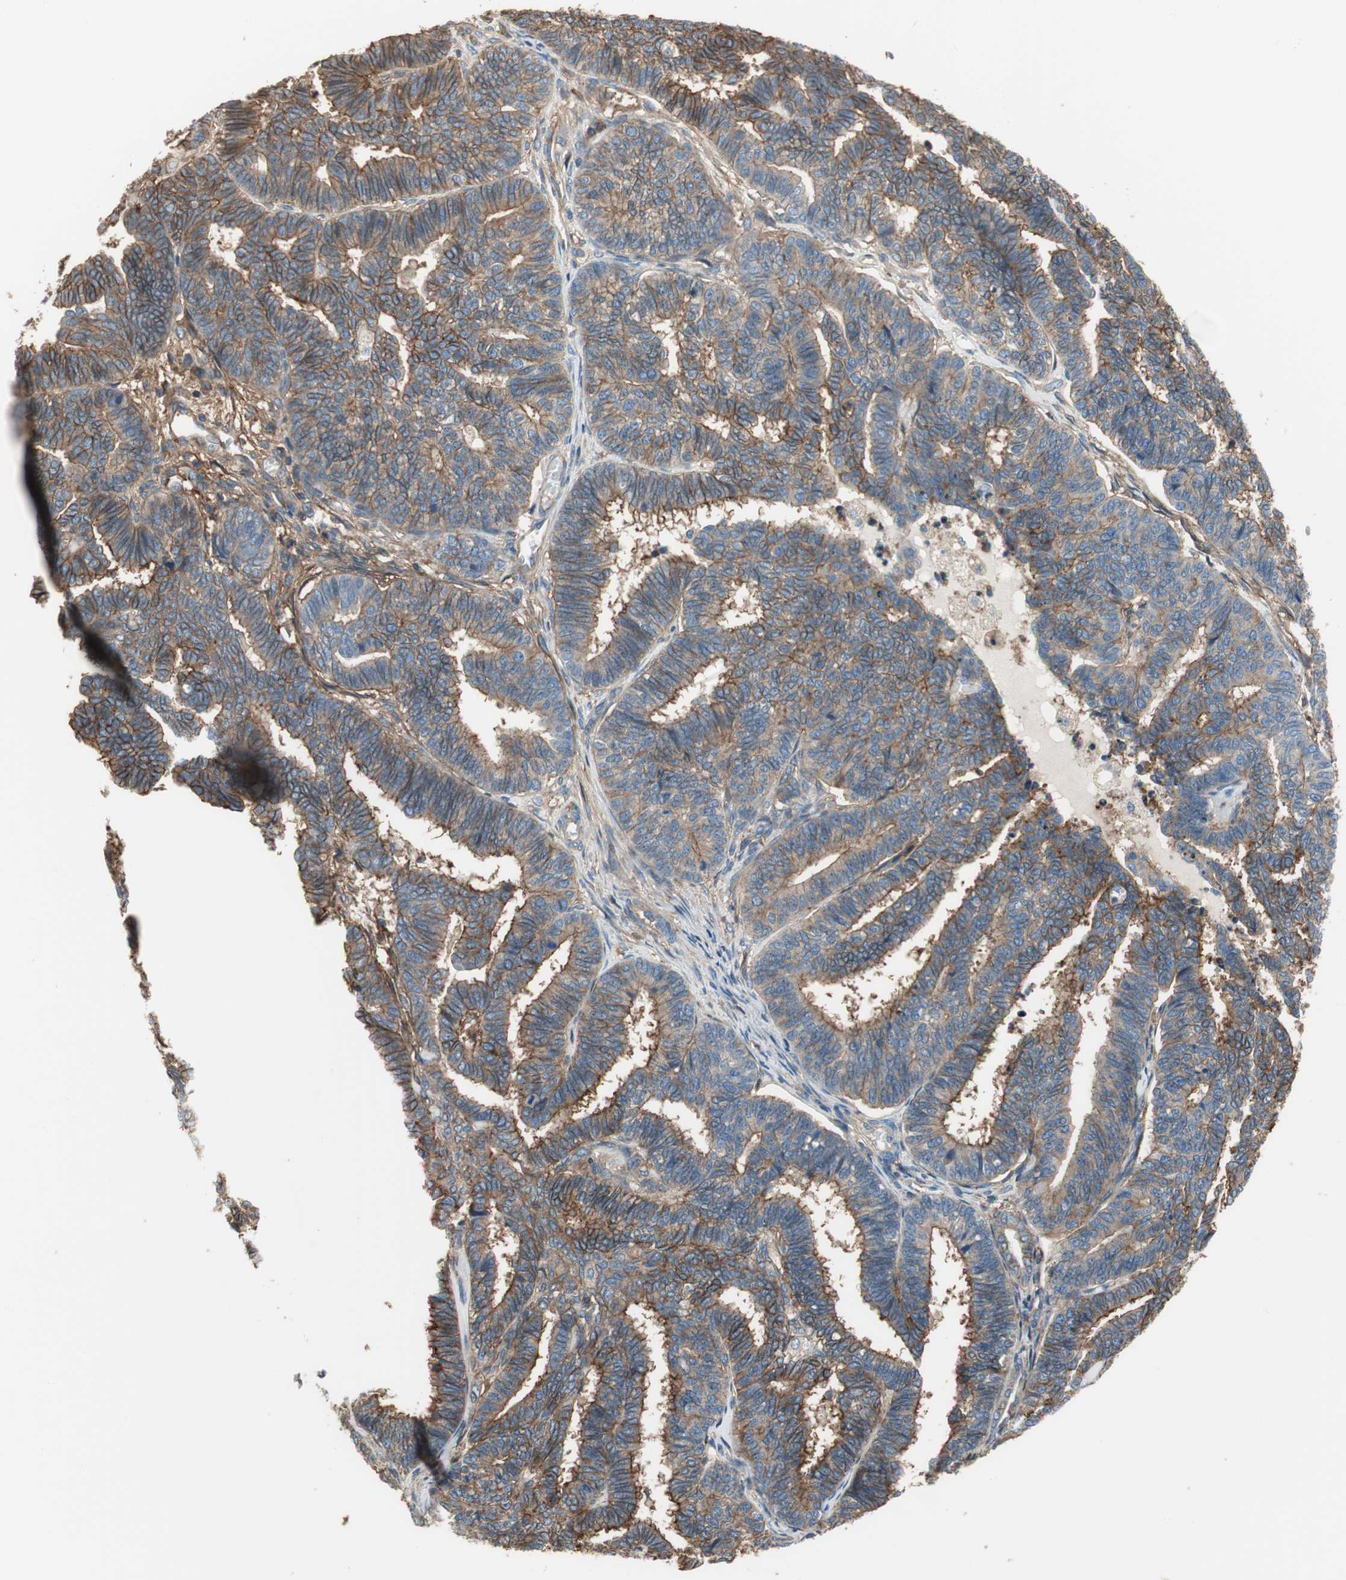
{"staining": {"intensity": "moderate", "quantity": ">75%", "location": "cytoplasmic/membranous"}, "tissue": "endometrial cancer", "cell_type": "Tumor cells", "image_type": "cancer", "snomed": [{"axis": "morphology", "description": "Adenocarcinoma, NOS"}, {"axis": "topography", "description": "Endometrium"}], "caption": "Endometrial cancer (adenocarcinoma) was stained to show a protein in brown. There is medium levels of moderate cytoplasmic/membranous positivity in about >75% of tumor cells.", "gene": "IL1RL1", "patient": {"sex": "female", "age": 70}}